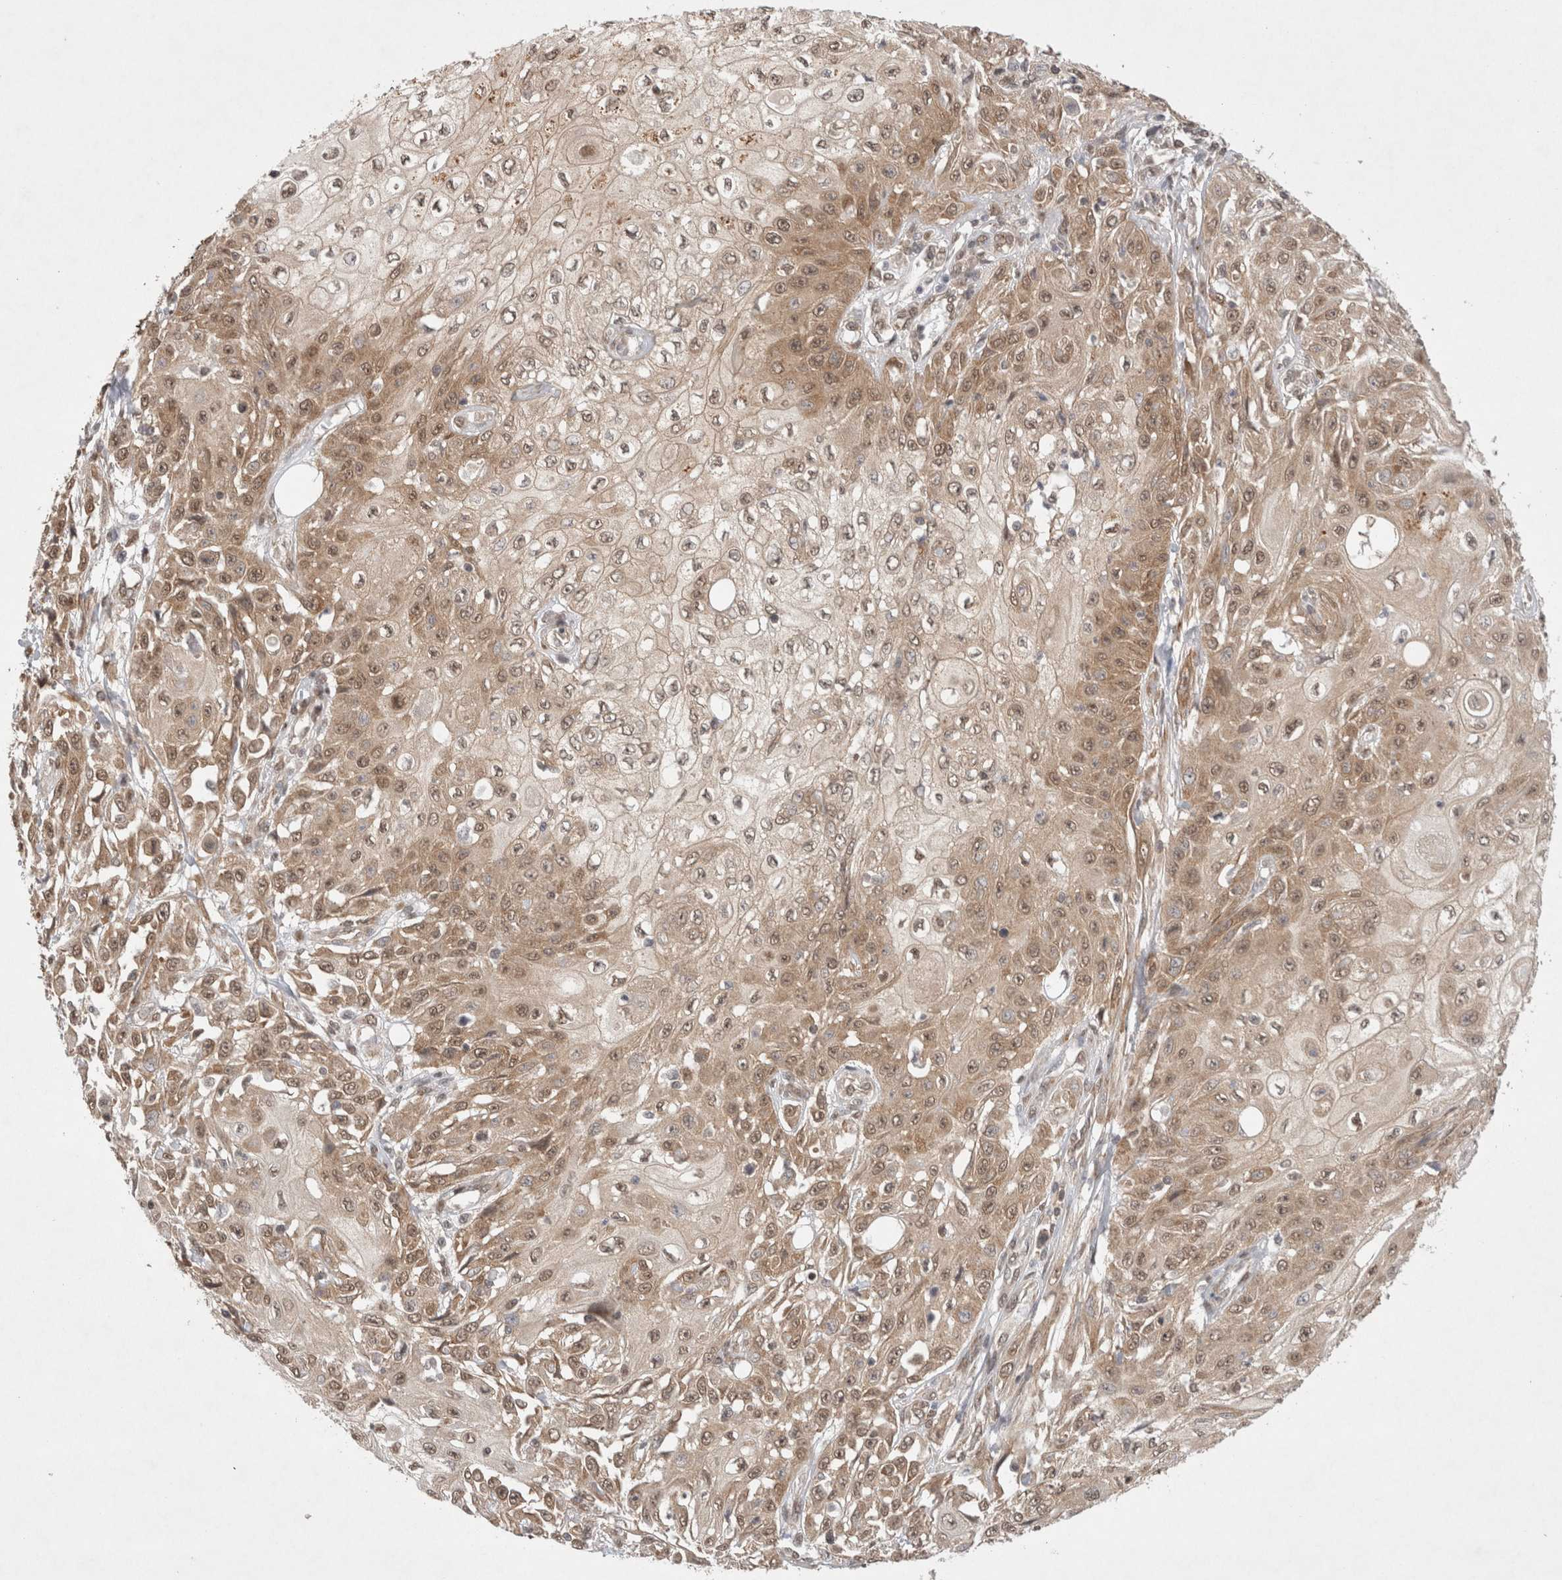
{"staining": {"intensity": "moderate", "quantity": ">75%", "location": "cytoplasmic/membranous,nuclear"}, "tissue": "skin cancer", "cell_type": "Tumor cells", "image_type": "cancer", "snomed": [{"axis": "morphology", "description": "Squamous cell carcinoma, NOS"}, {"axis": "morphology", "description": "Squamous cell carcinoma, metastatic, NOS"}, {"axis": "topography", "description": "Skin"}, {"axis": "topography", "description": "Lymph node"}], "caption": "A histopathology image showing moderate cytoplasmic/membranous and nuclear expression in about >75% of tumor cells in skin cancer, as visualized by brown immunohistochemical staining.", "gene": "WIPF2", "patient": {"sex": "male", "age": 75}}